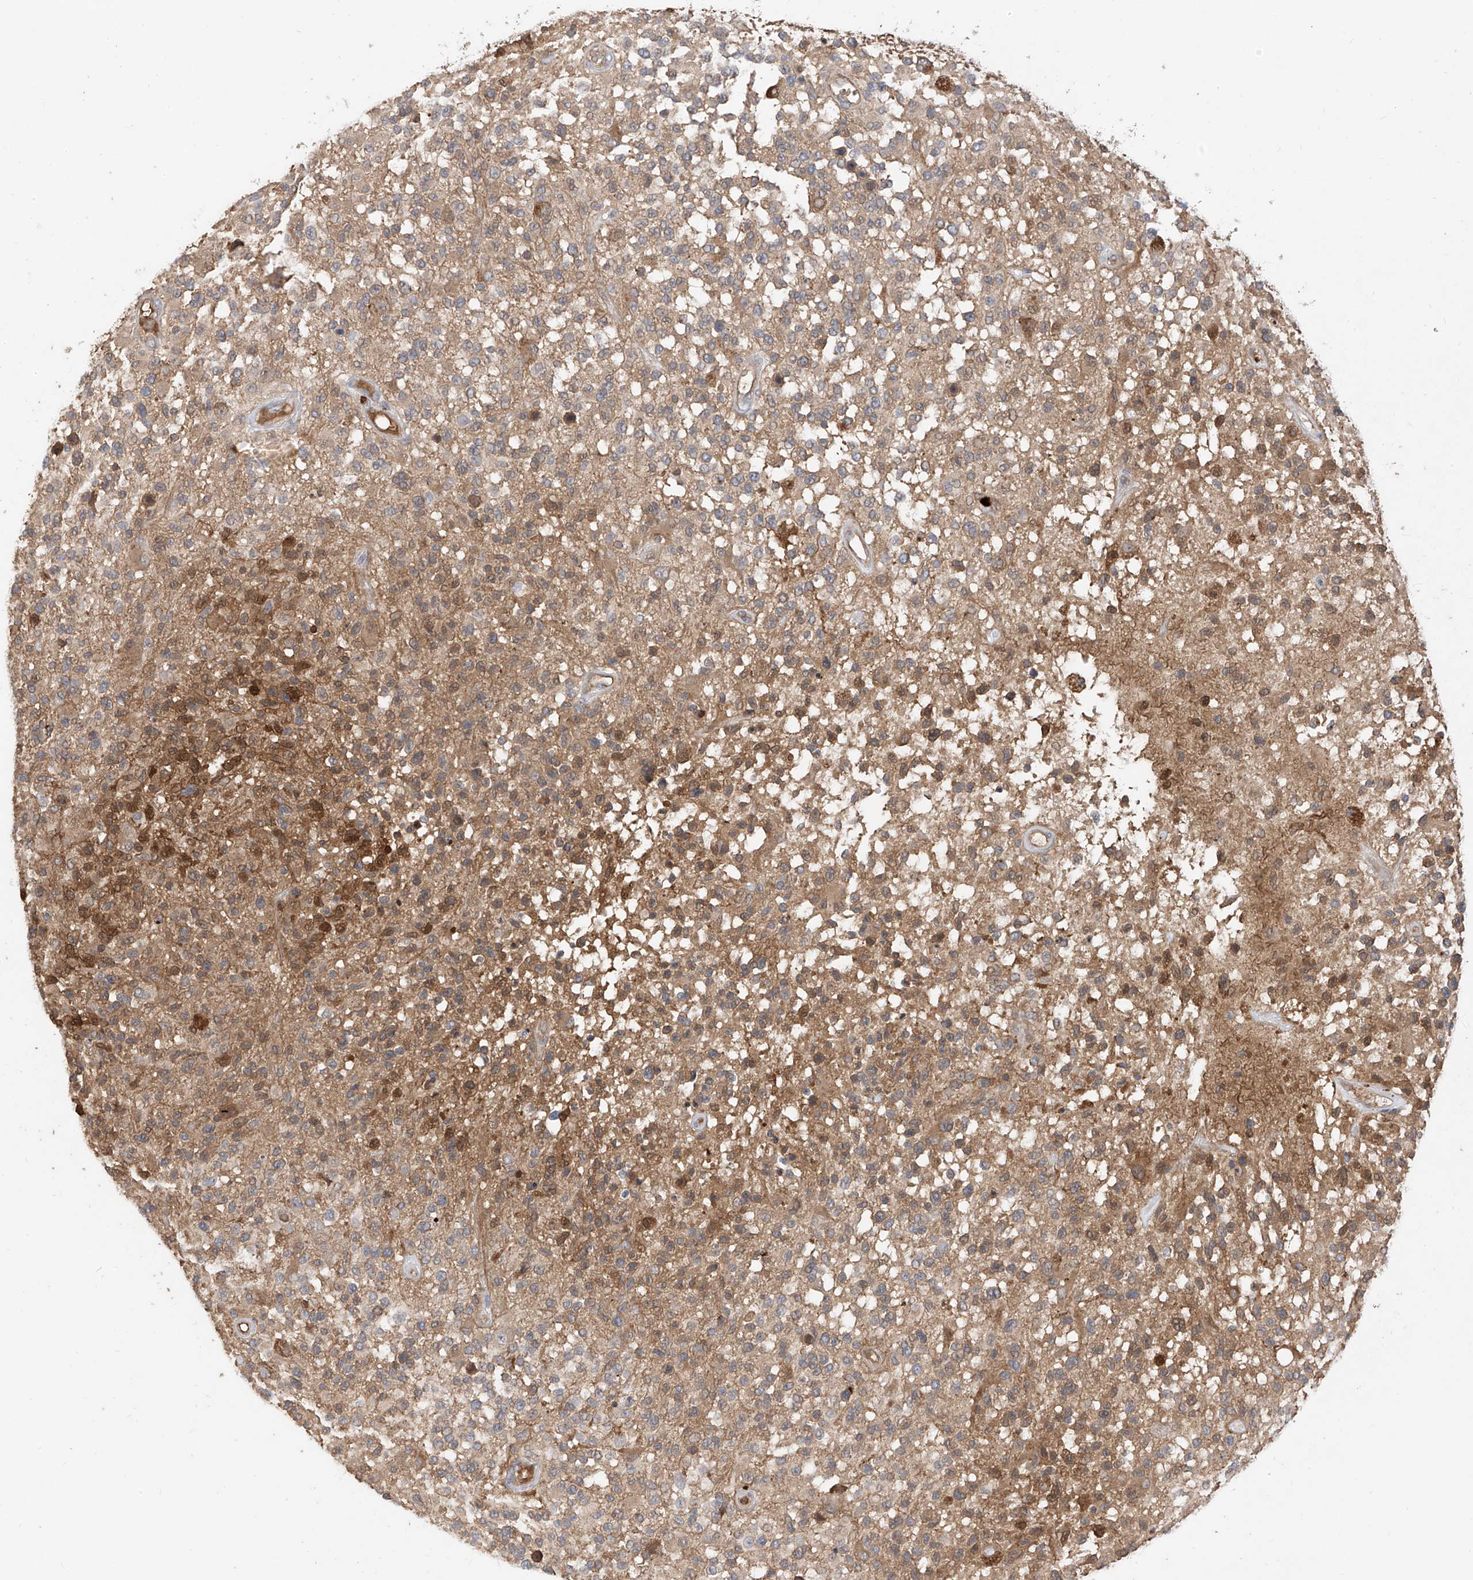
{"staining": {"intensity": "moderate", "quantity": "<25%", "location": "cytoplasmic/membranous"}, "tissue": "glioma", "cell_type": "Tumor cells", "image_type": "cancer", "snomed": [{"axis": "morphology", "description": "Glioma, malignant, High grade"}, {"axis": "morphology", "description": "Glioblastoma, NOS"}, {"axis": "topography", "description": "Brain"}], "caption": "Immunohistochemistry of human glioma exhibits low levels of moderate cytoplasmic/membranous expression in about <25% of tumor cells.", "gene": "CACNA2D4", "patient": {"sex": "male", "age": 60}}